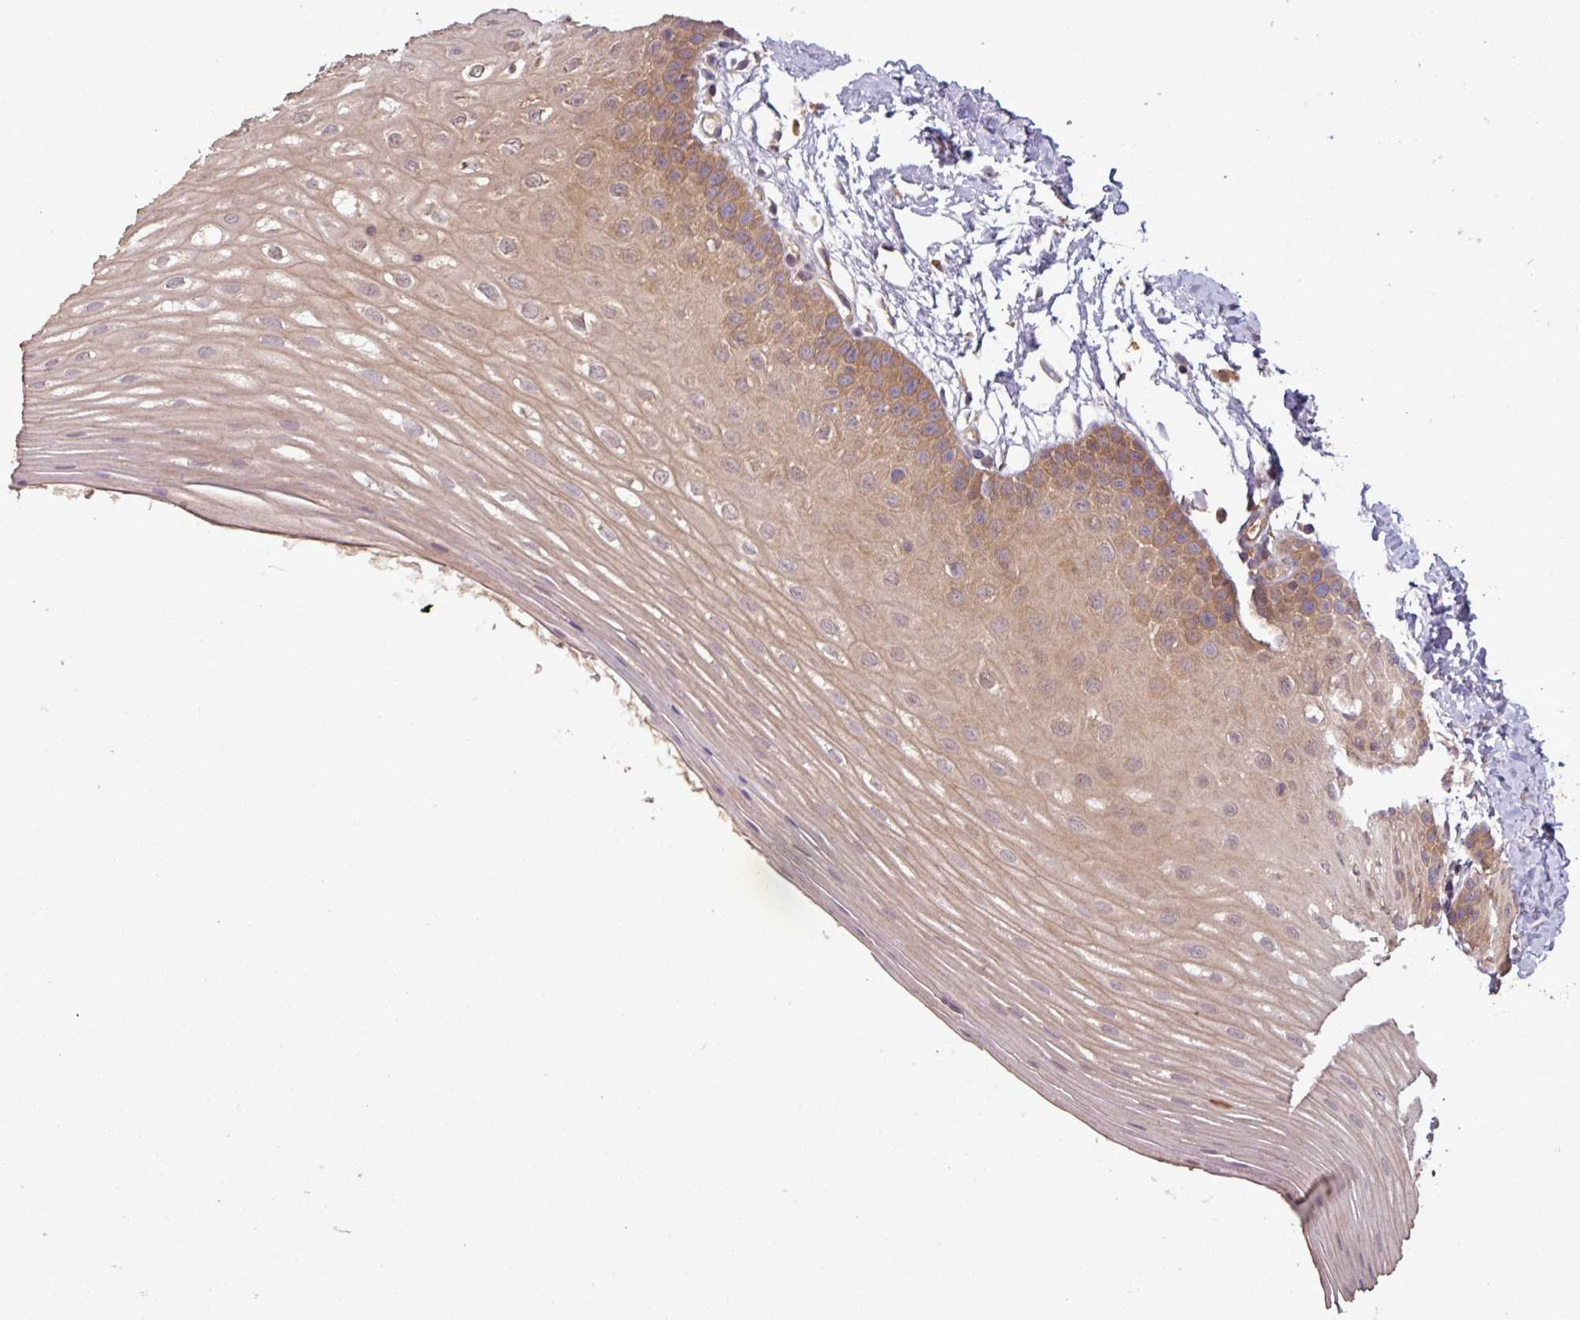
{"staining": {"intensity": "moderate", "quantity": ">75%", "location": "cytoplasmic/membranous"}, "tissue": "oral mucosa", "cell_type": "Squamous epithelial cells", "image_type": "normal", "snomed": [{"axis": "morphology", "description": "Normal tissue, NOS"}, {"axis": "topography", "description": "Oral tissue"}], "caption": "The histopathology image displays immunohistochemical staining of unremarkable oral mucosa. There is moderate cytoplasmic/membranous positivity is appreciated in approximately >75% of squamous epithelial cells. The staining was performed using DAB, with brown indicating positive protein expression. Nuclei are stained blue with hematoxylin.", "gene": "SIRPB2", "patient": {"sex": "female", "age": 67}}